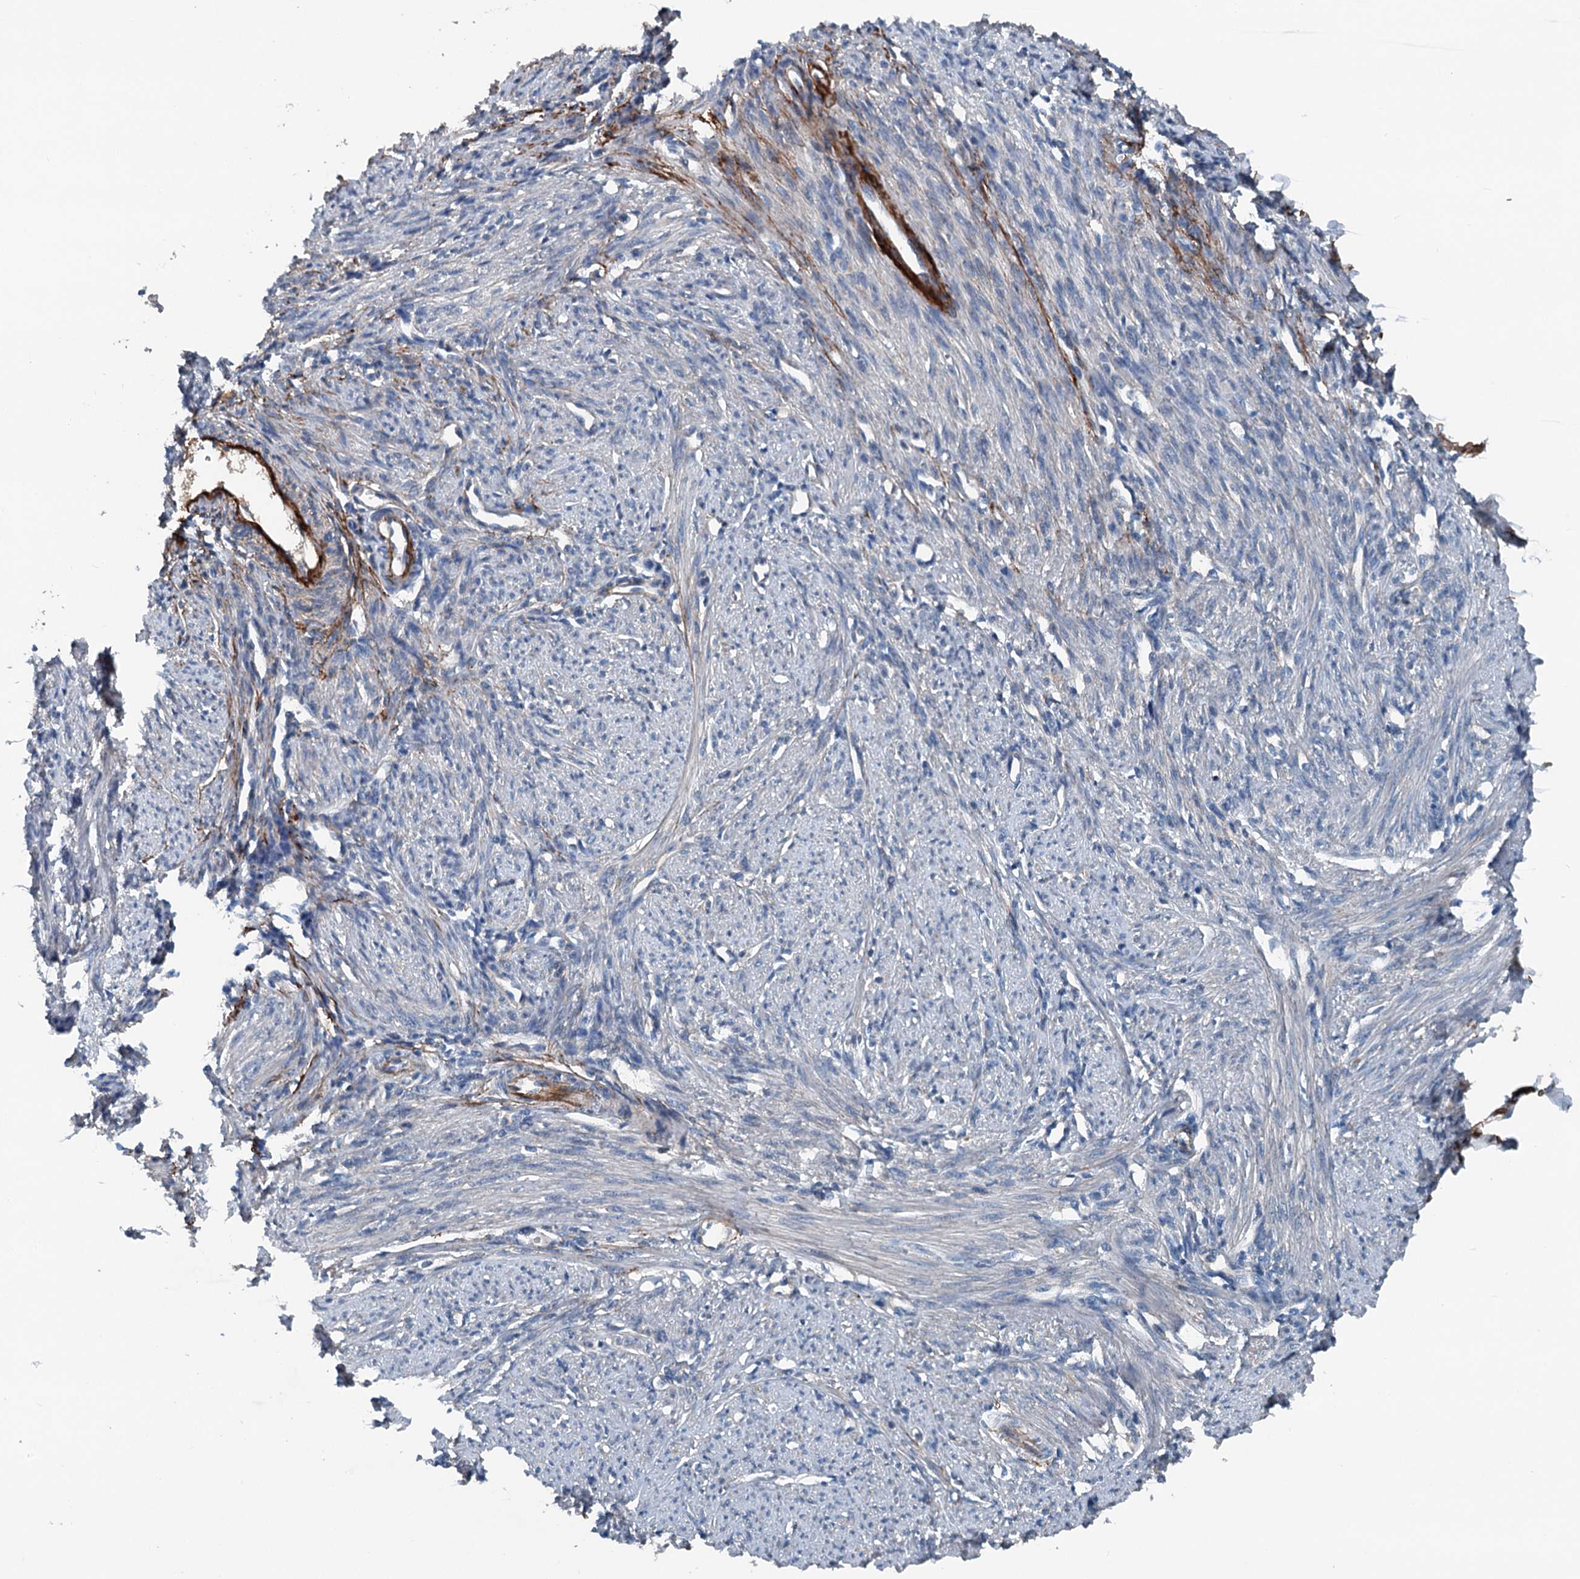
{"staining": {"intensity": "negative", "quantity": "none", "location": "none"}, "tissue": "smooth muscle", "cell_type": "Smooth muscle cells", "image_type": "normal", "snomed": [{"axis": "morphology", "description": "Normal tissue, NOS"}, {"axis": "topography", "description": "Smooth muscle"}, {"axis": "topography", "description": "Uterus"}], "caption": "Image shows no significant protein expression in smooth muscle cells of benign smooth muscle.", "gene": "PDSS1", "patient": {"sex": "female", "age": 59}}